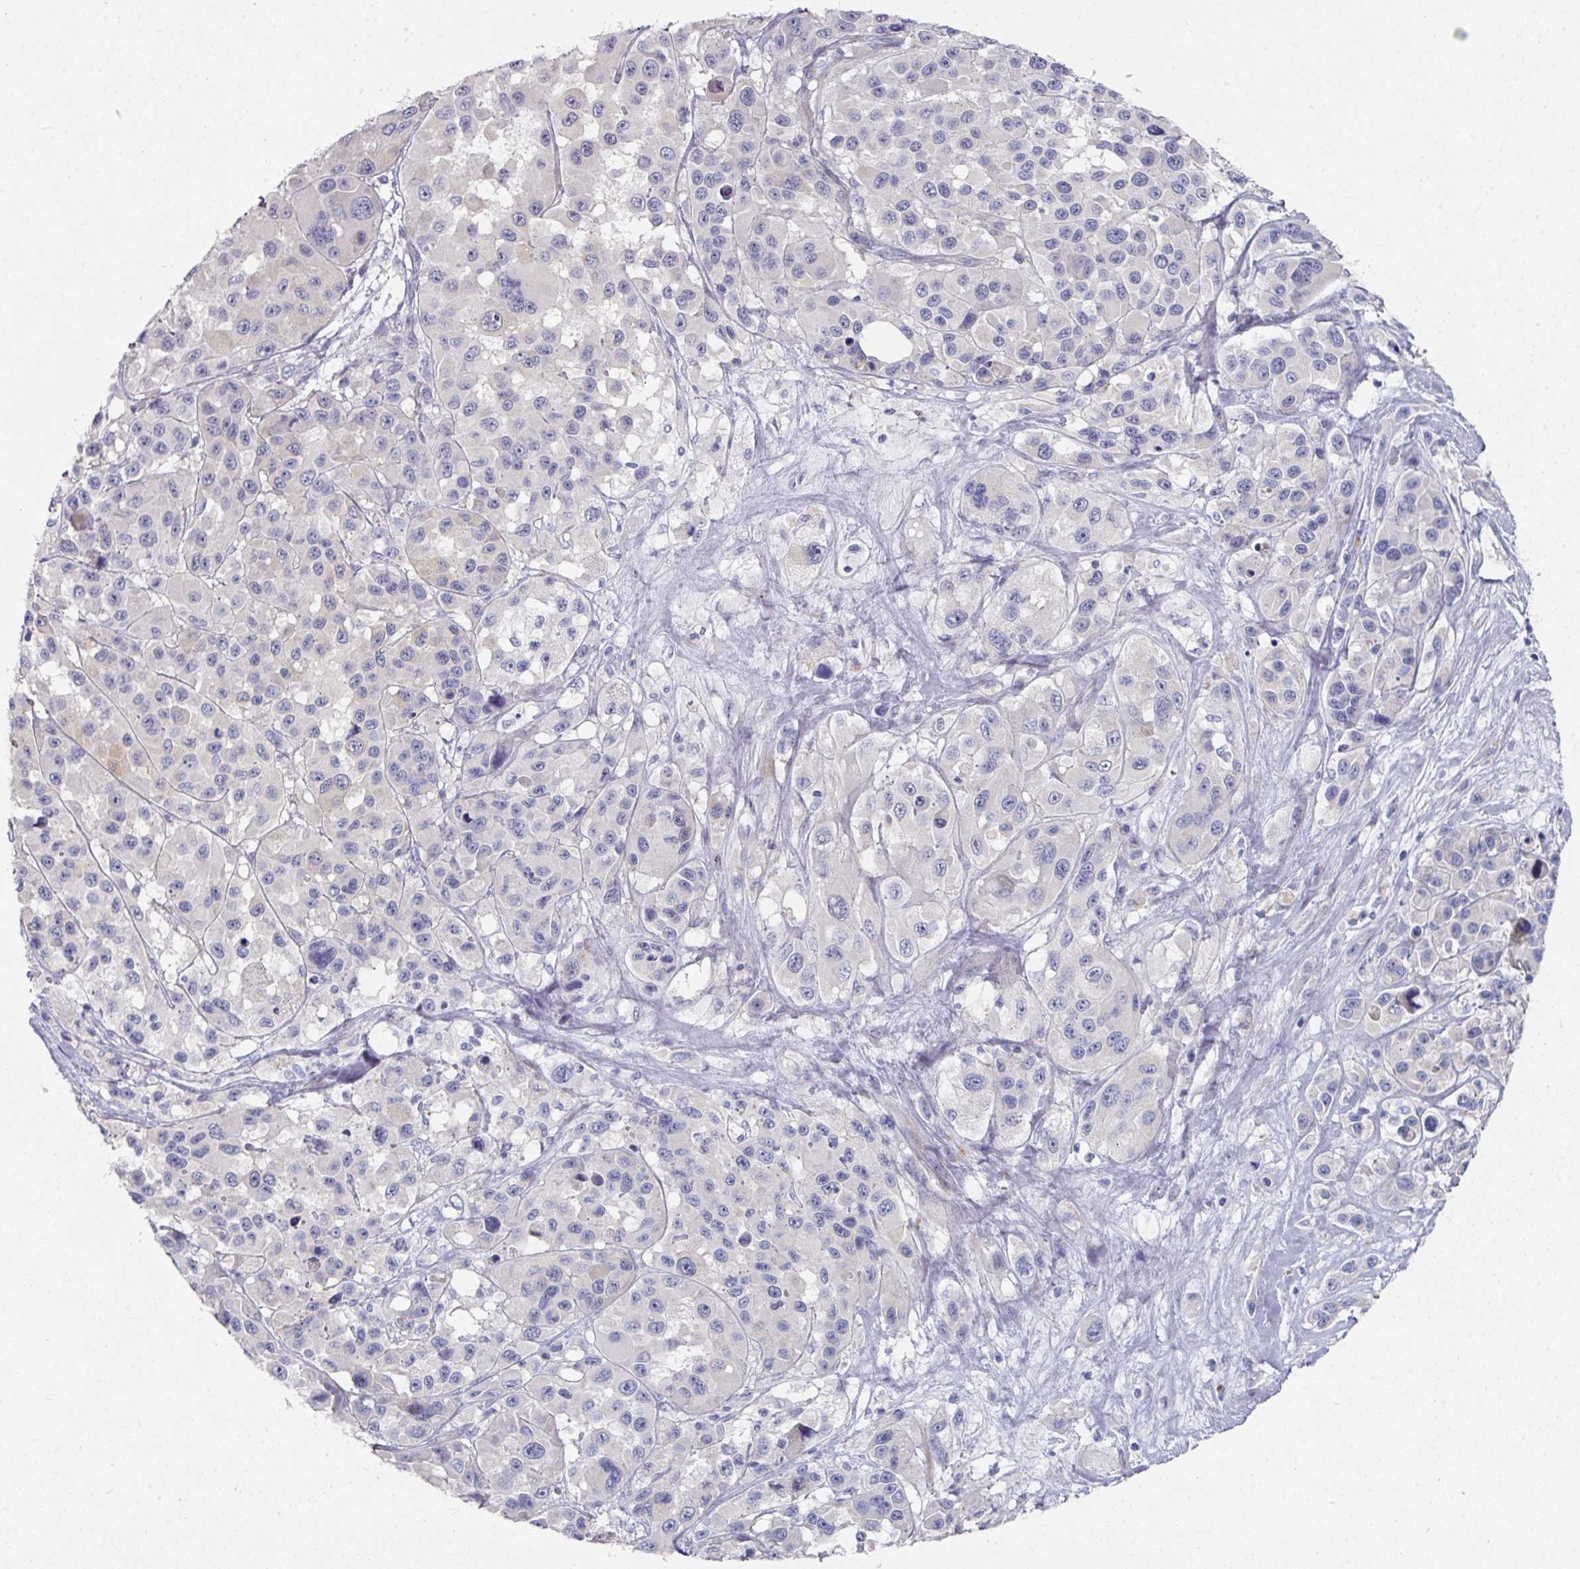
{"staining": {"intensity": "negative", "quantity": "none", "location": "none"}, "tissue": "melanoma", "cell_type": "Tumor cells", "image_type": "cancer", "snomed": [{"axis": "morphology", "description": "Malignant melanoma, Metastatic site"}, {"axis": "topography", "description": "Lymph node"}], "caption": "IHC of melanoma exhibits no staining in tumor cells. (DAB IHC, high magnification).", "gene": "NT5C1A", "patient": {"sex": "female", "age": 65}}